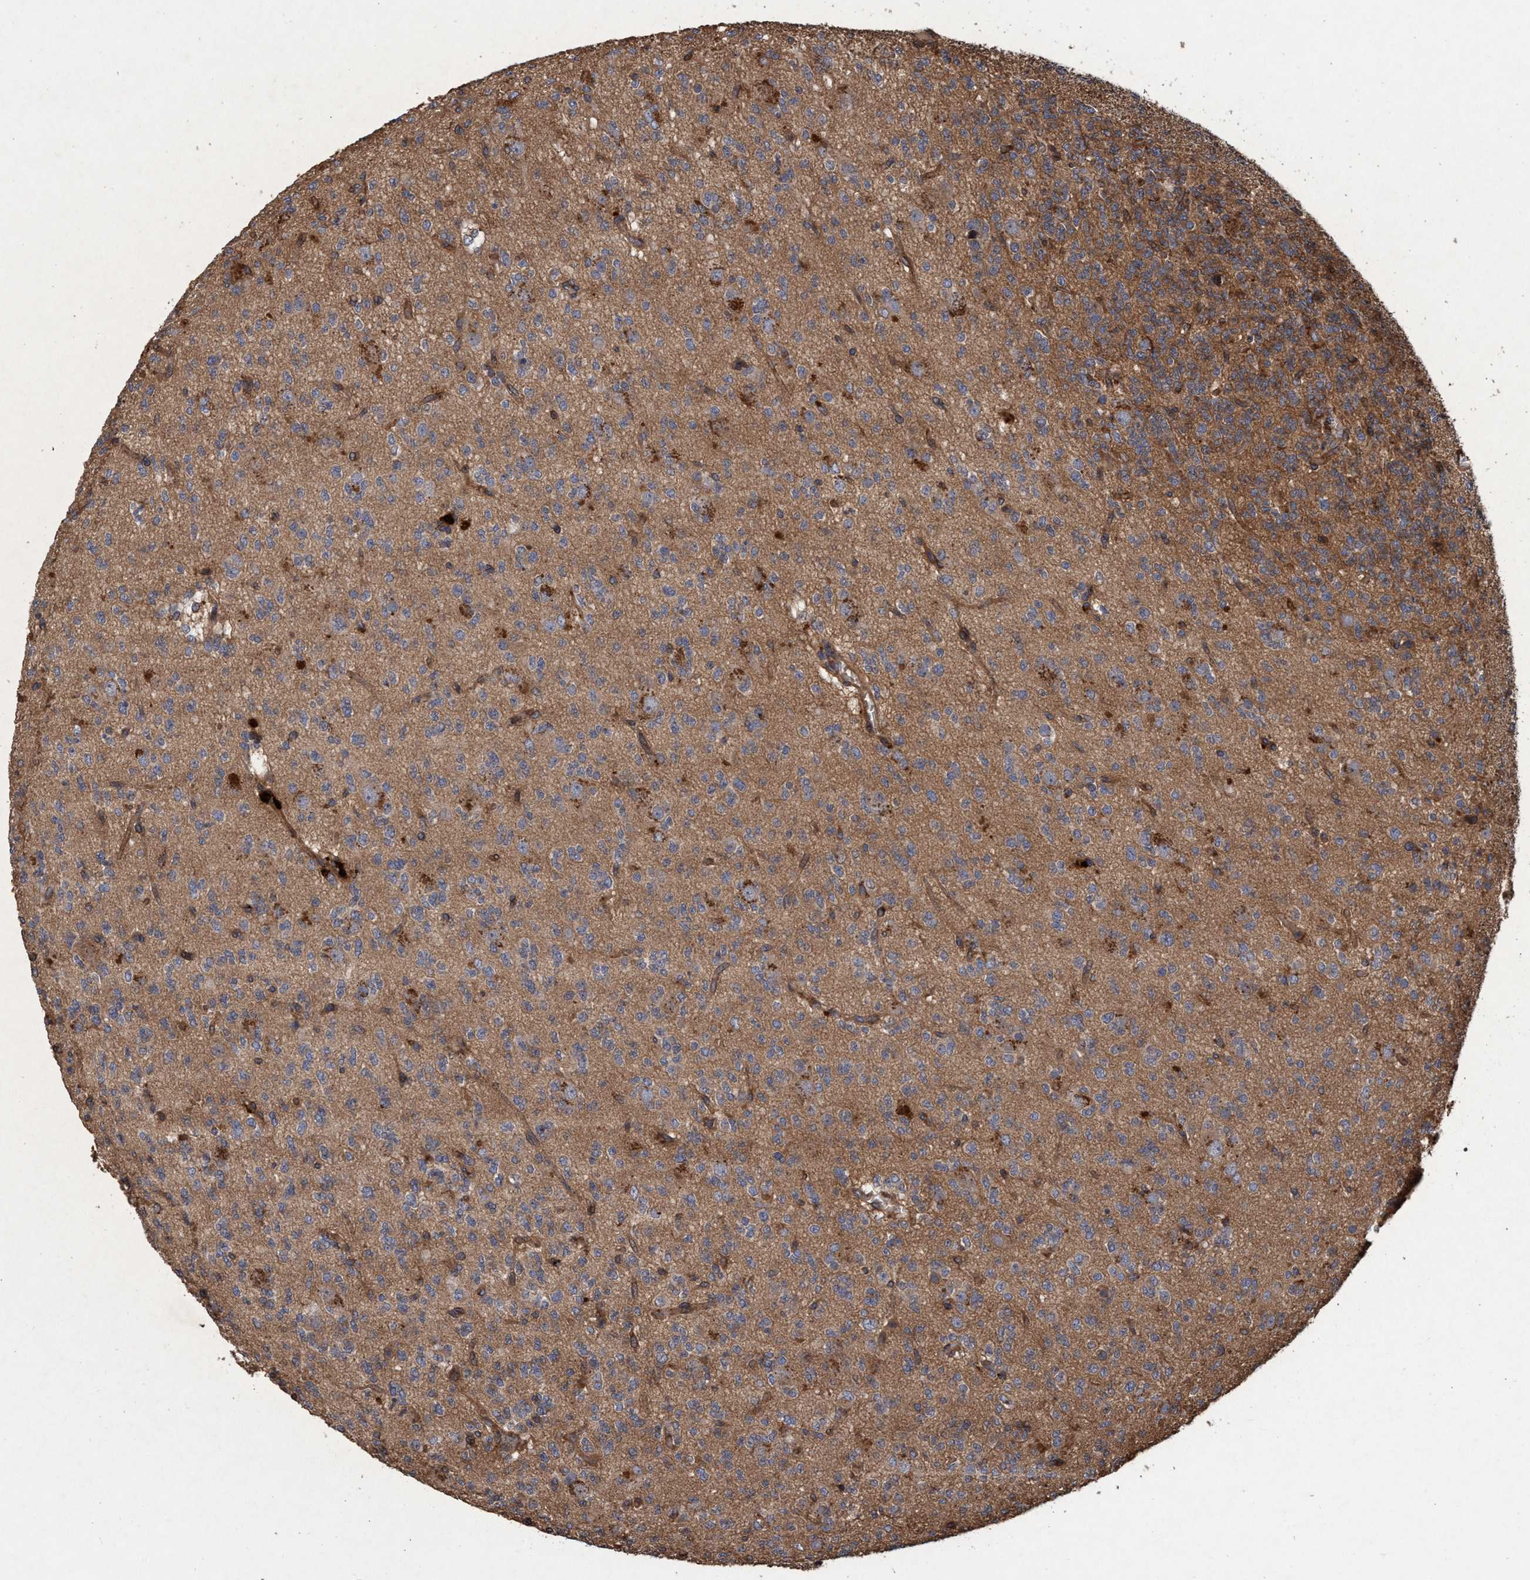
{"staining": {"intensity": "moderate", "quantity": "<25%", "location": "cytoplasmic/membranous"}, "tissue": "glioma", "cell_type": "Tumor cells", "image_type": "cancer", "snomed": [{"axis": "morphology", "description": "Glioma, malignant, Low grade"}, {"axis": "topography", "description": "Brain"}], "caption": "About <25% of tumor cells in human malignant glioma (low-grade) reveal moderate cytoplasmic/membranous protein expression as visualized by brown immunohistochemical staining.", "gene": "CHMP6", "patient": {"sex": "male", "age": 38}}